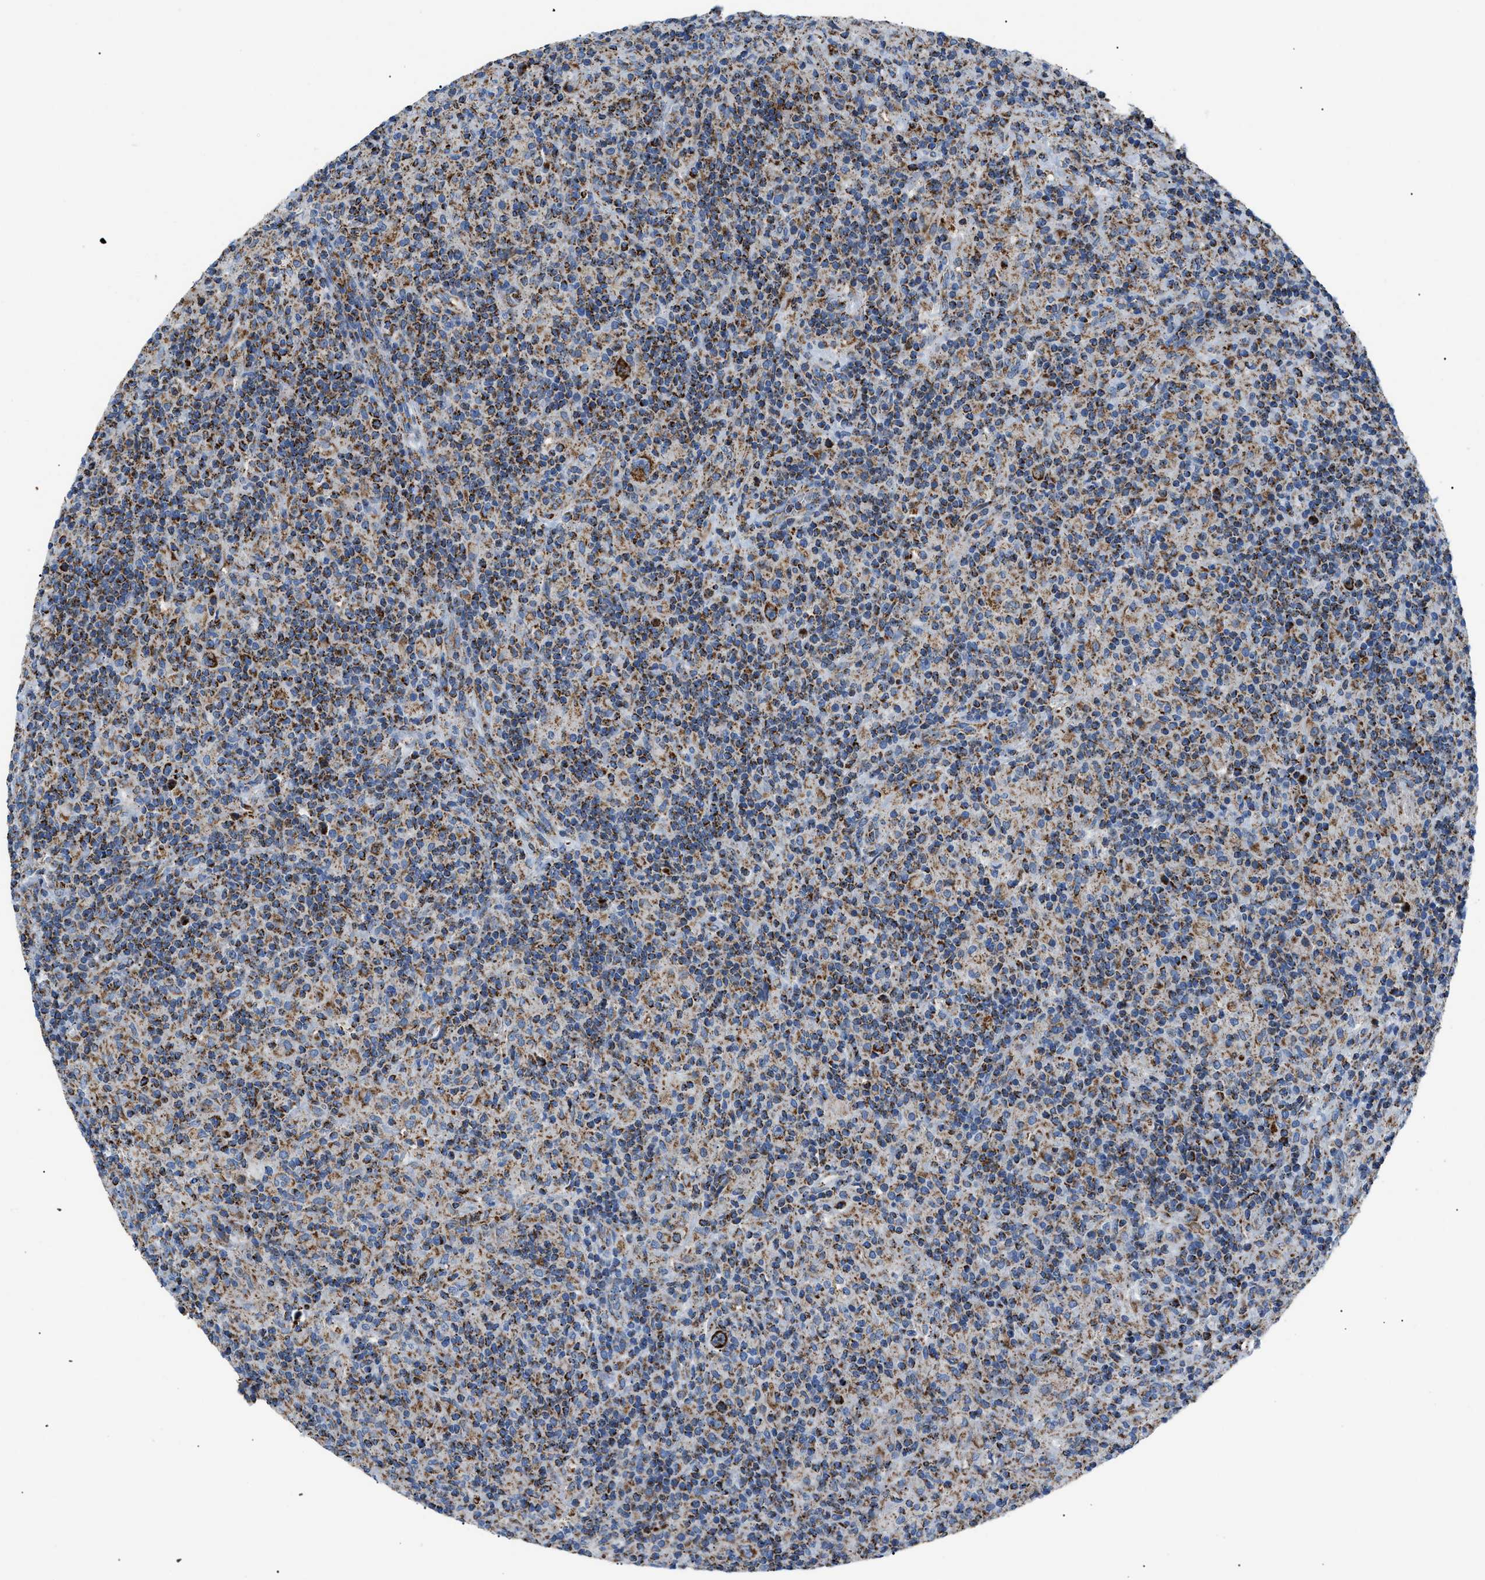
{"staining": {"intensity": "strong", "quantity": ">75%", "location": "cytoplasmic/membranous"}, "tissue": "lymphoma", "cell_type": "Tumor cells", "image_type": "cancer", "snomed": [{"axis": "morphology", "description": "Hodgkin's disease, NOS"}, {"axis": "topography", "description": "Lymph node"}], "caption": "Strong cytoplasmic/membranous expression for a protein is identified in about >75% of tumor cells of Hodgkin's disease using IHC.", "gene": "PHB2", "patient": {"sex": "male", "age": 70}}